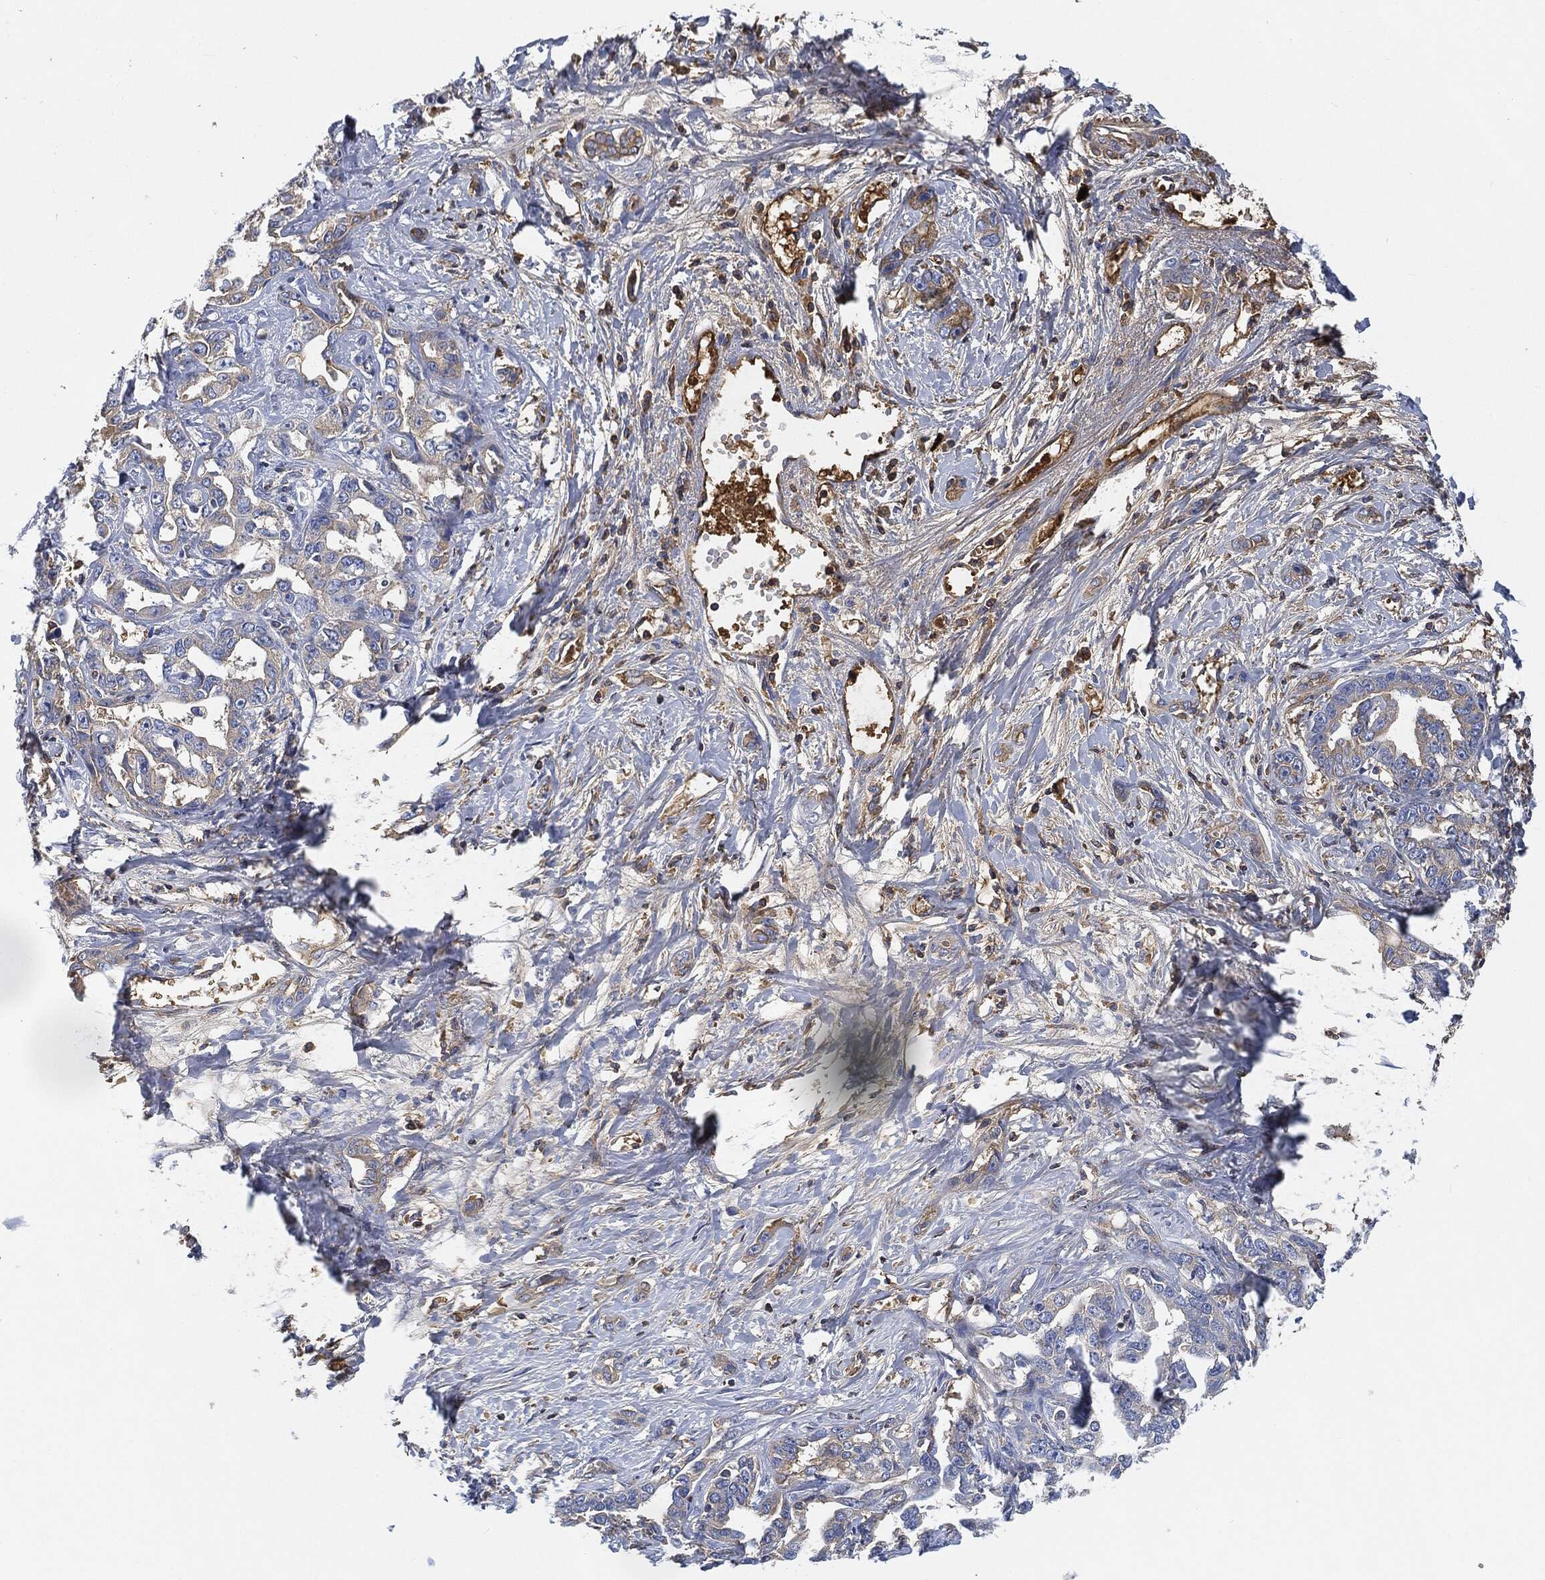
{"staining": {"intensity": "weak", "quantity": "25%-75%", "location": "cytoplasmic/membranous"}, "tissue": "liver cancer", "cell_type": "Tumor cells", "image_type": "cancer", "snomed": [{"axis": "morphology", "description": "Cholangiocarcinoma"}, {"axis": "topography", "description": "Liver"}], "caption": "A histopathology image of liver cancer (cholangiocarcinoma) stained for a protein displays weak cytoplasmic/membranous brown staining in tumor cells. The staining was performed using DAB (3,3'-diaminobenzidine) to visualize the protein expression in brown, while the nuclei were stained in blue with hematoxylin (Magnification: 20x).", "gene": "IGLV6-57", "patient": {"sex": "male", "age": 59}}